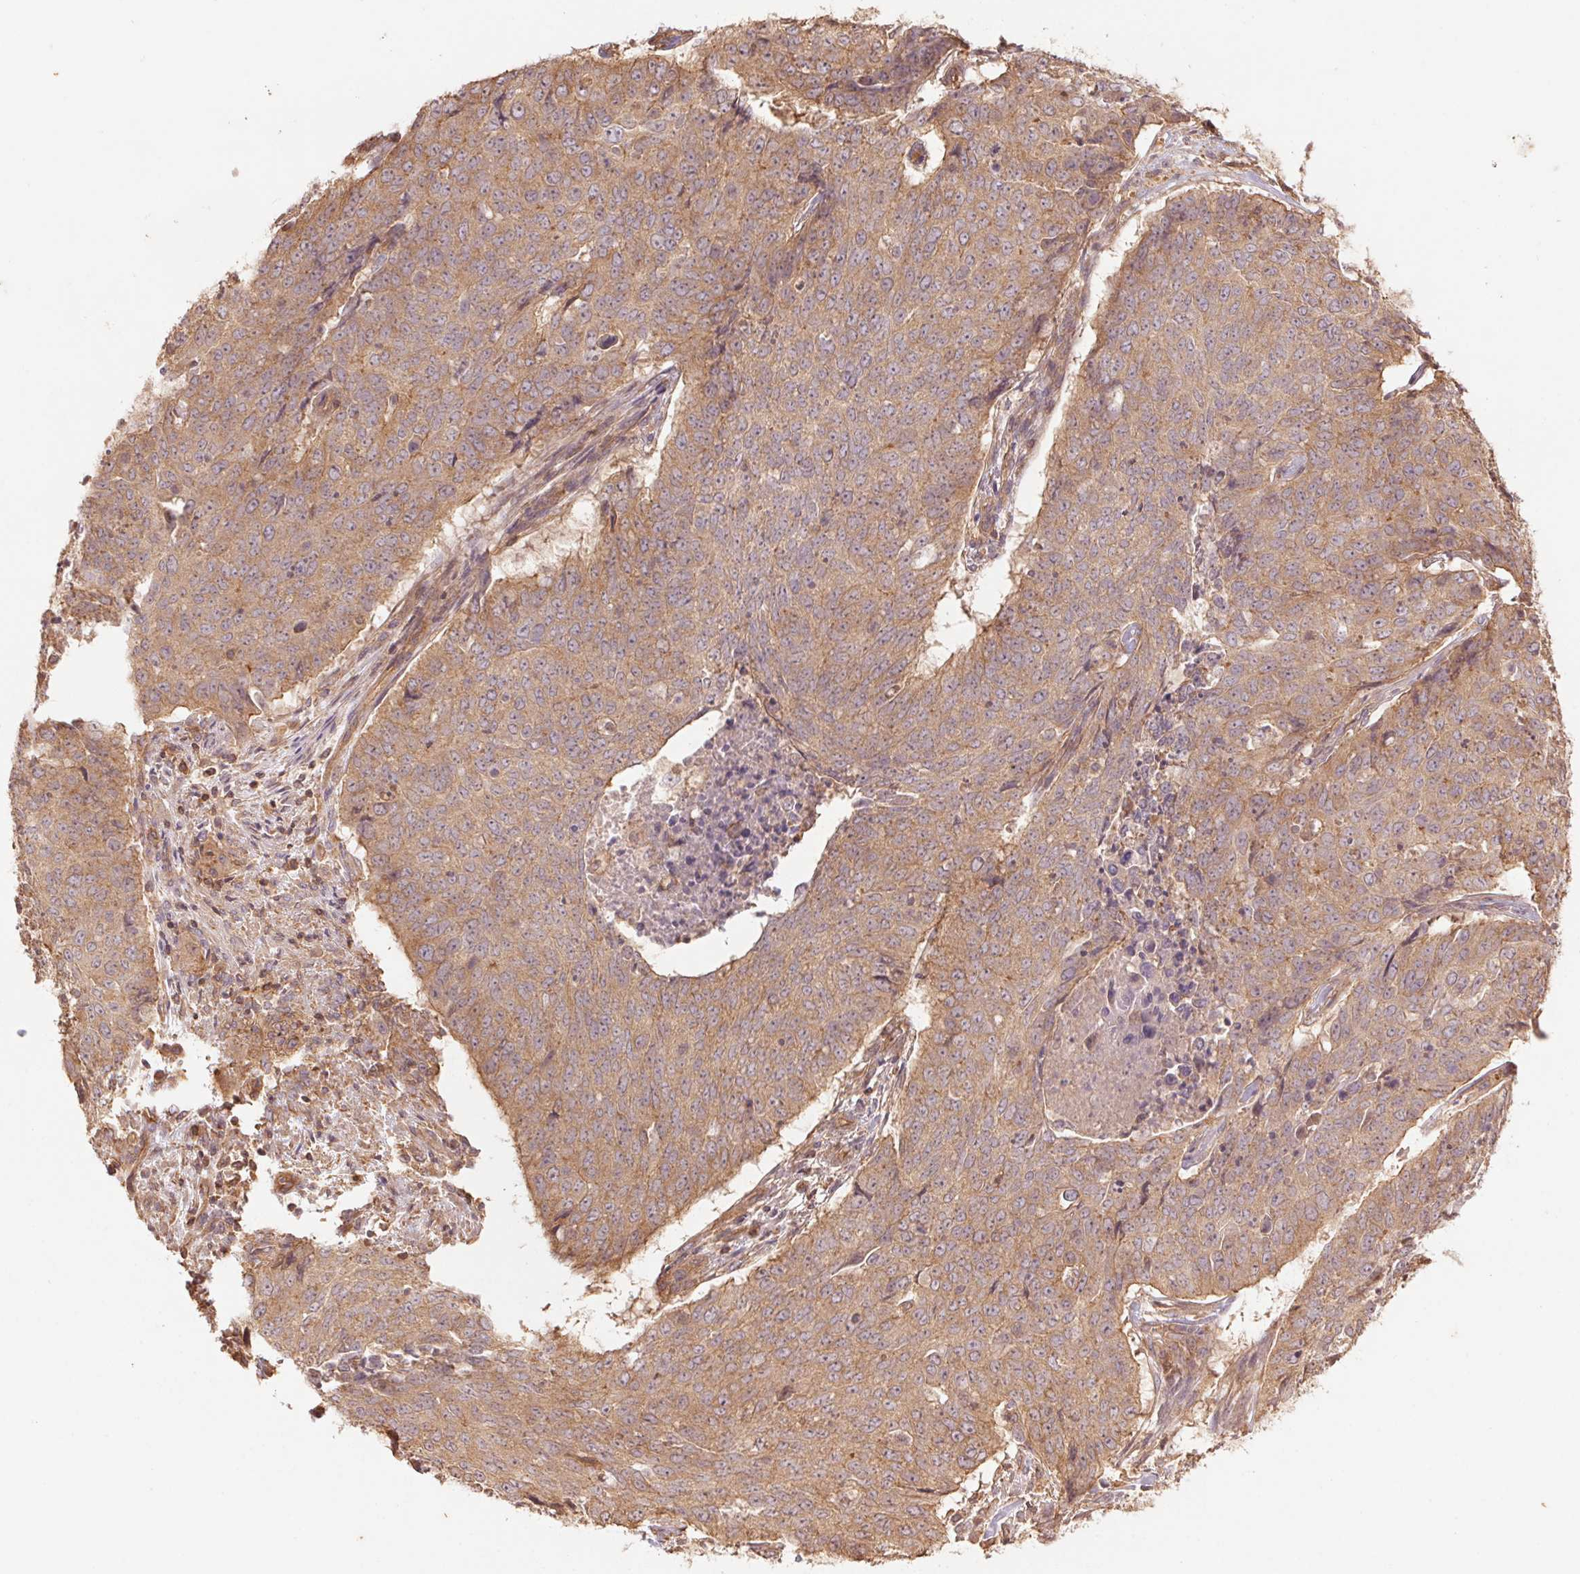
{"staining": {"intensity": "moderate", "quantity": ">75%", "location": "cytoplasmic/membranous"}, "tissue": "lung cancer", "cell_type": "Tumor cells", "image_type": "cancer", "snomed": [{"axis": "morphology", "description": "Normal tissue, NOS"}, {"axis": "morphology", "description": "Squamous cell carcinoma, NOS"}, {"axis": "topography", "description": "Bronchus"}, {"axis": "topography", "description": "Lung"}], "caption": "Immunohistochemistry (DAB (3,3'-diaminobenzidine)) staining of lung cancer (squamous cell carcinoma) exhibits moderate cytoplasmic/membranous protein expression in about >75% of tumor cells.", "gene": "TUBA3D", "patient": {"sex": "male", "age": 64}}